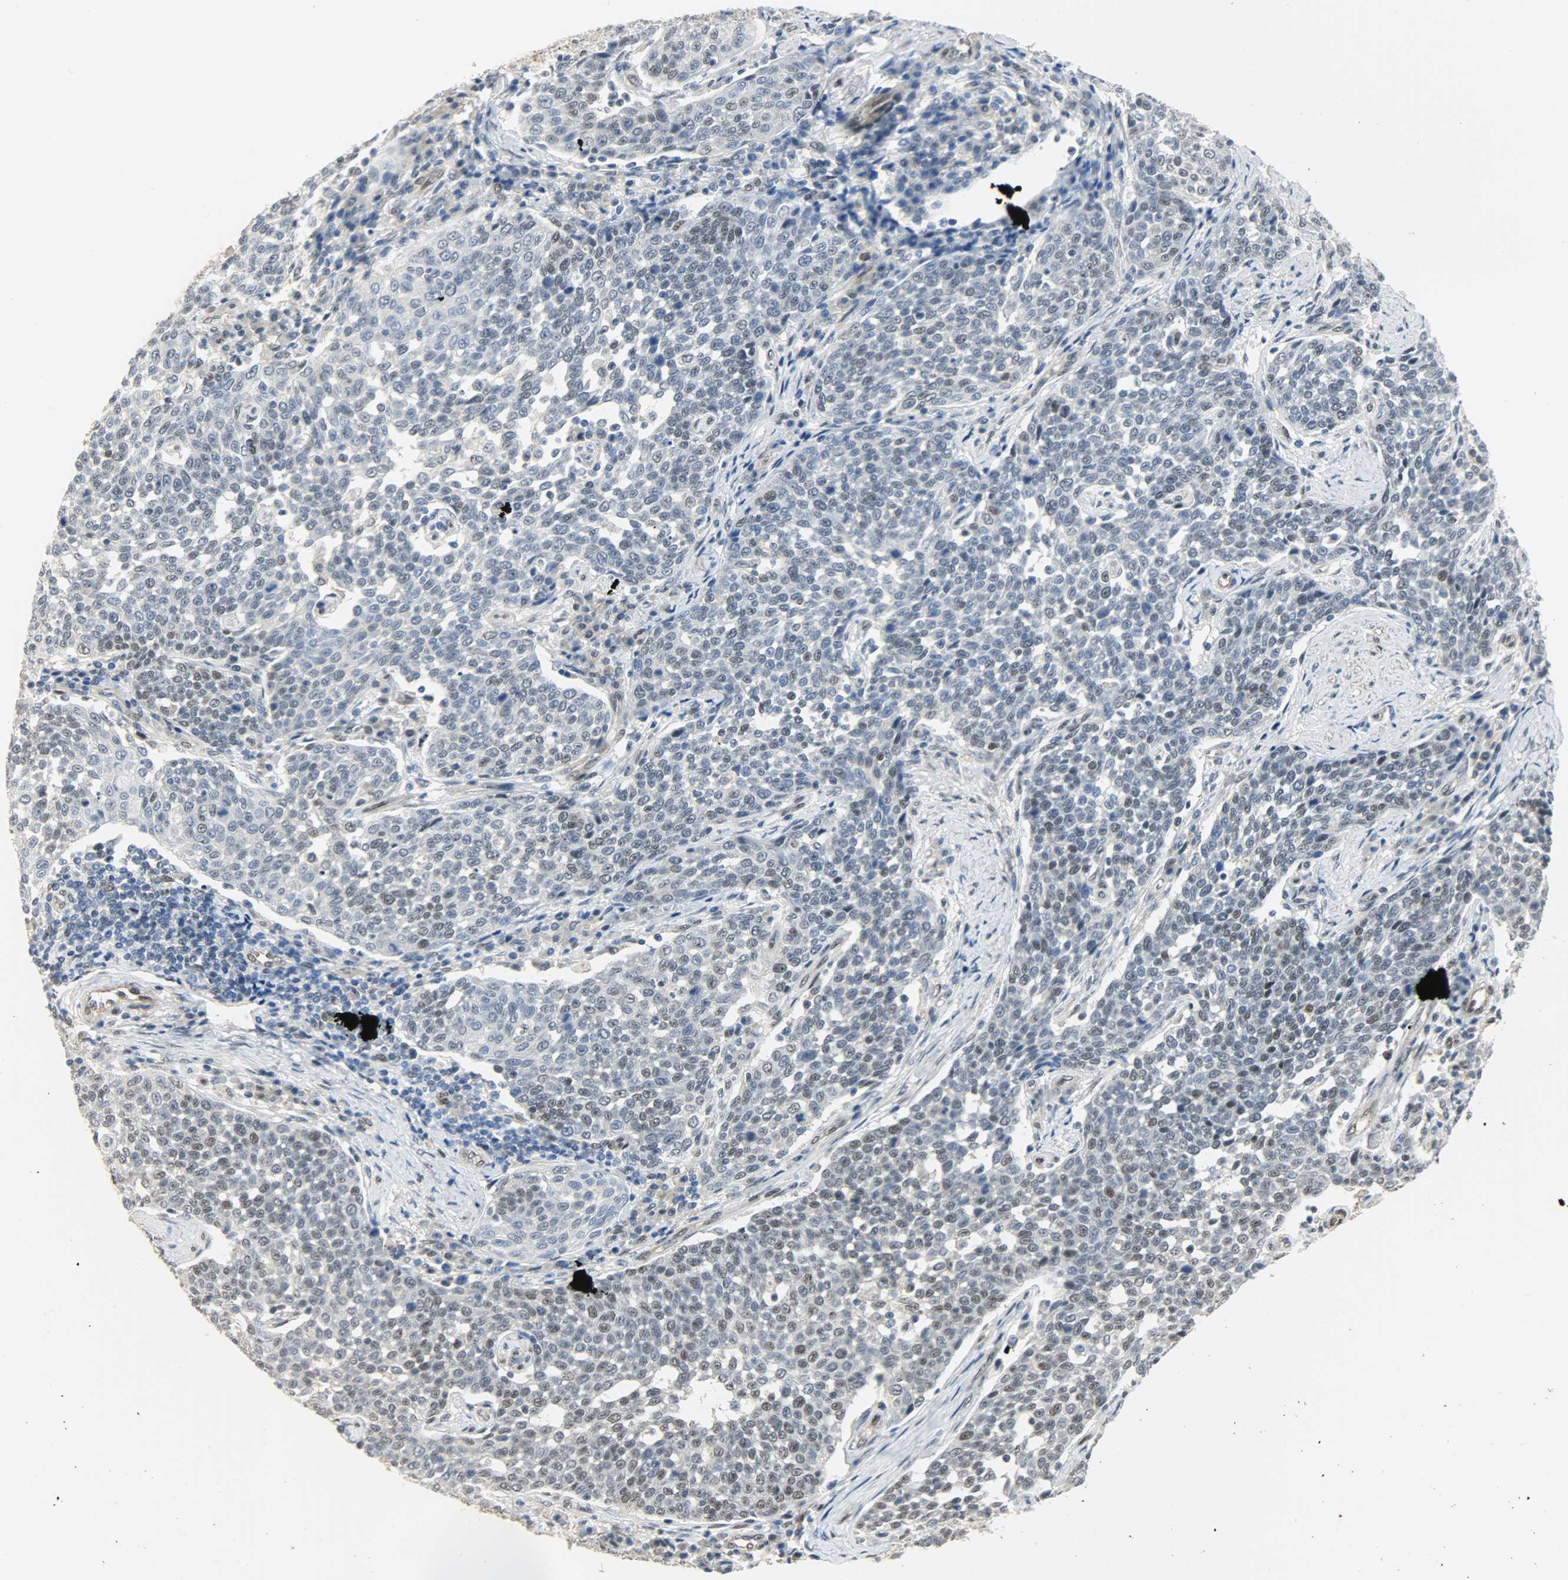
{"staining": {"intensity": "weak", "quantity": "<25%", "location": "nuclear"}, "tissue": "cervical cancer", "cell_type": "Tumor cells", "image_type": "cancer", "snomed": [{"axis": "morphology", "description": "Squamous cell carcinoma, NOS"}, {"axis": "topography", "description": "Cervix"}], "caption": "Immunohistochemistry of cervical cancer demonstrates no positivity in tumor cells.", "gene": "NPEPL1", "patient": {"sex": "female", "age": 34}}